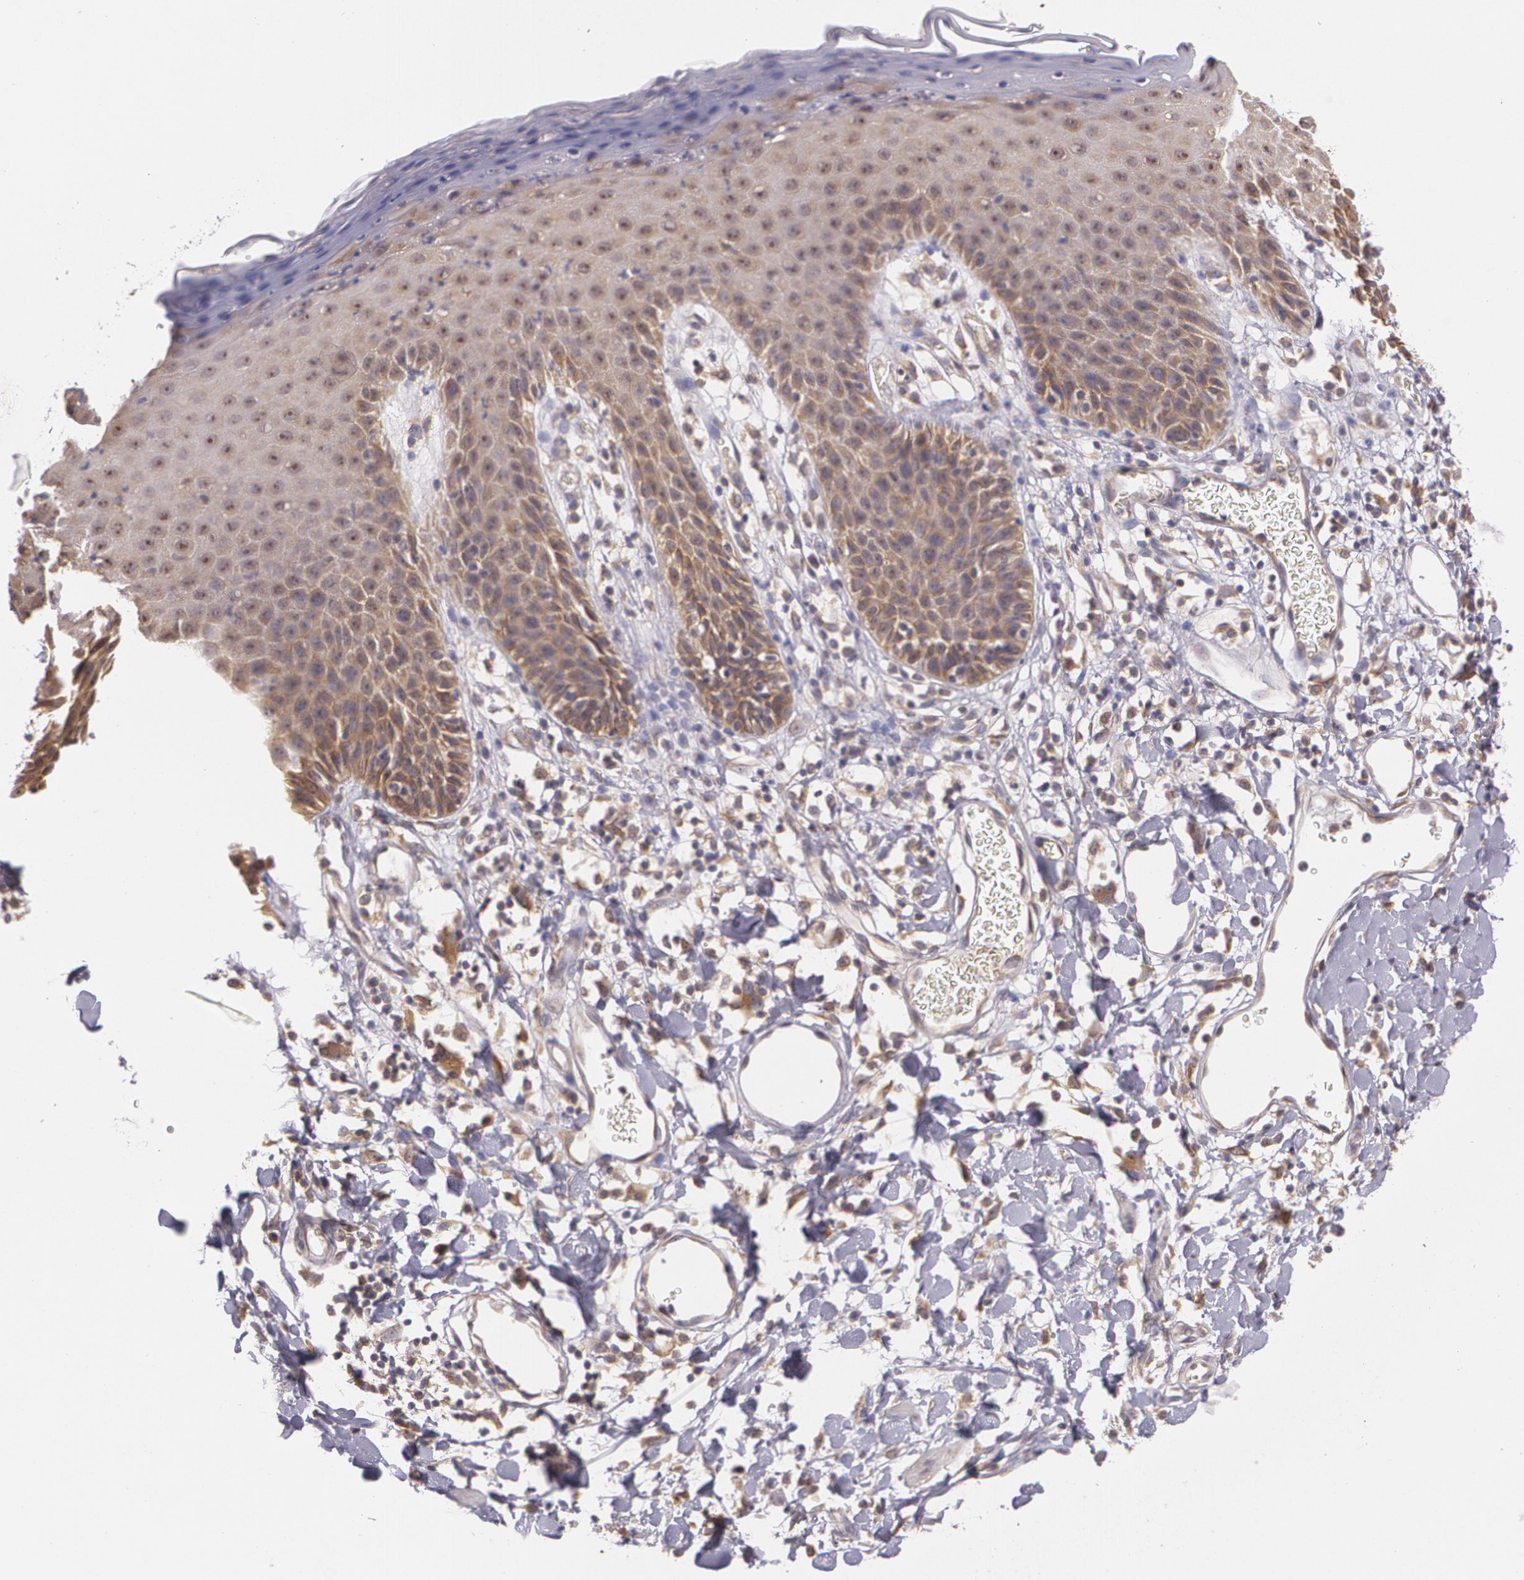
{"staining": {"intensity": "moderate", "quantity": ">75%", "location": "cytoplasmic/membranous"}, "tissue": "skin", "cell_type": "Epidermal cells", "image_type": "normal", "snomed": [{"axis": "morphology", "description": "Normal tissue, NOS"}, {"axis": "topography", "description": "Vulva"}, {"axis": "topography", "description": "Peripheral nerve tissue"}], "caption": "A micrograph showing moderate cytoplasmic/membranous expression in approximately >75% of epidermal cells in unremarkable skin, as visualized by brown immunohistochemical staining.", "gene": "CCL17", "patient": {"sex": "female", "age": 68}}